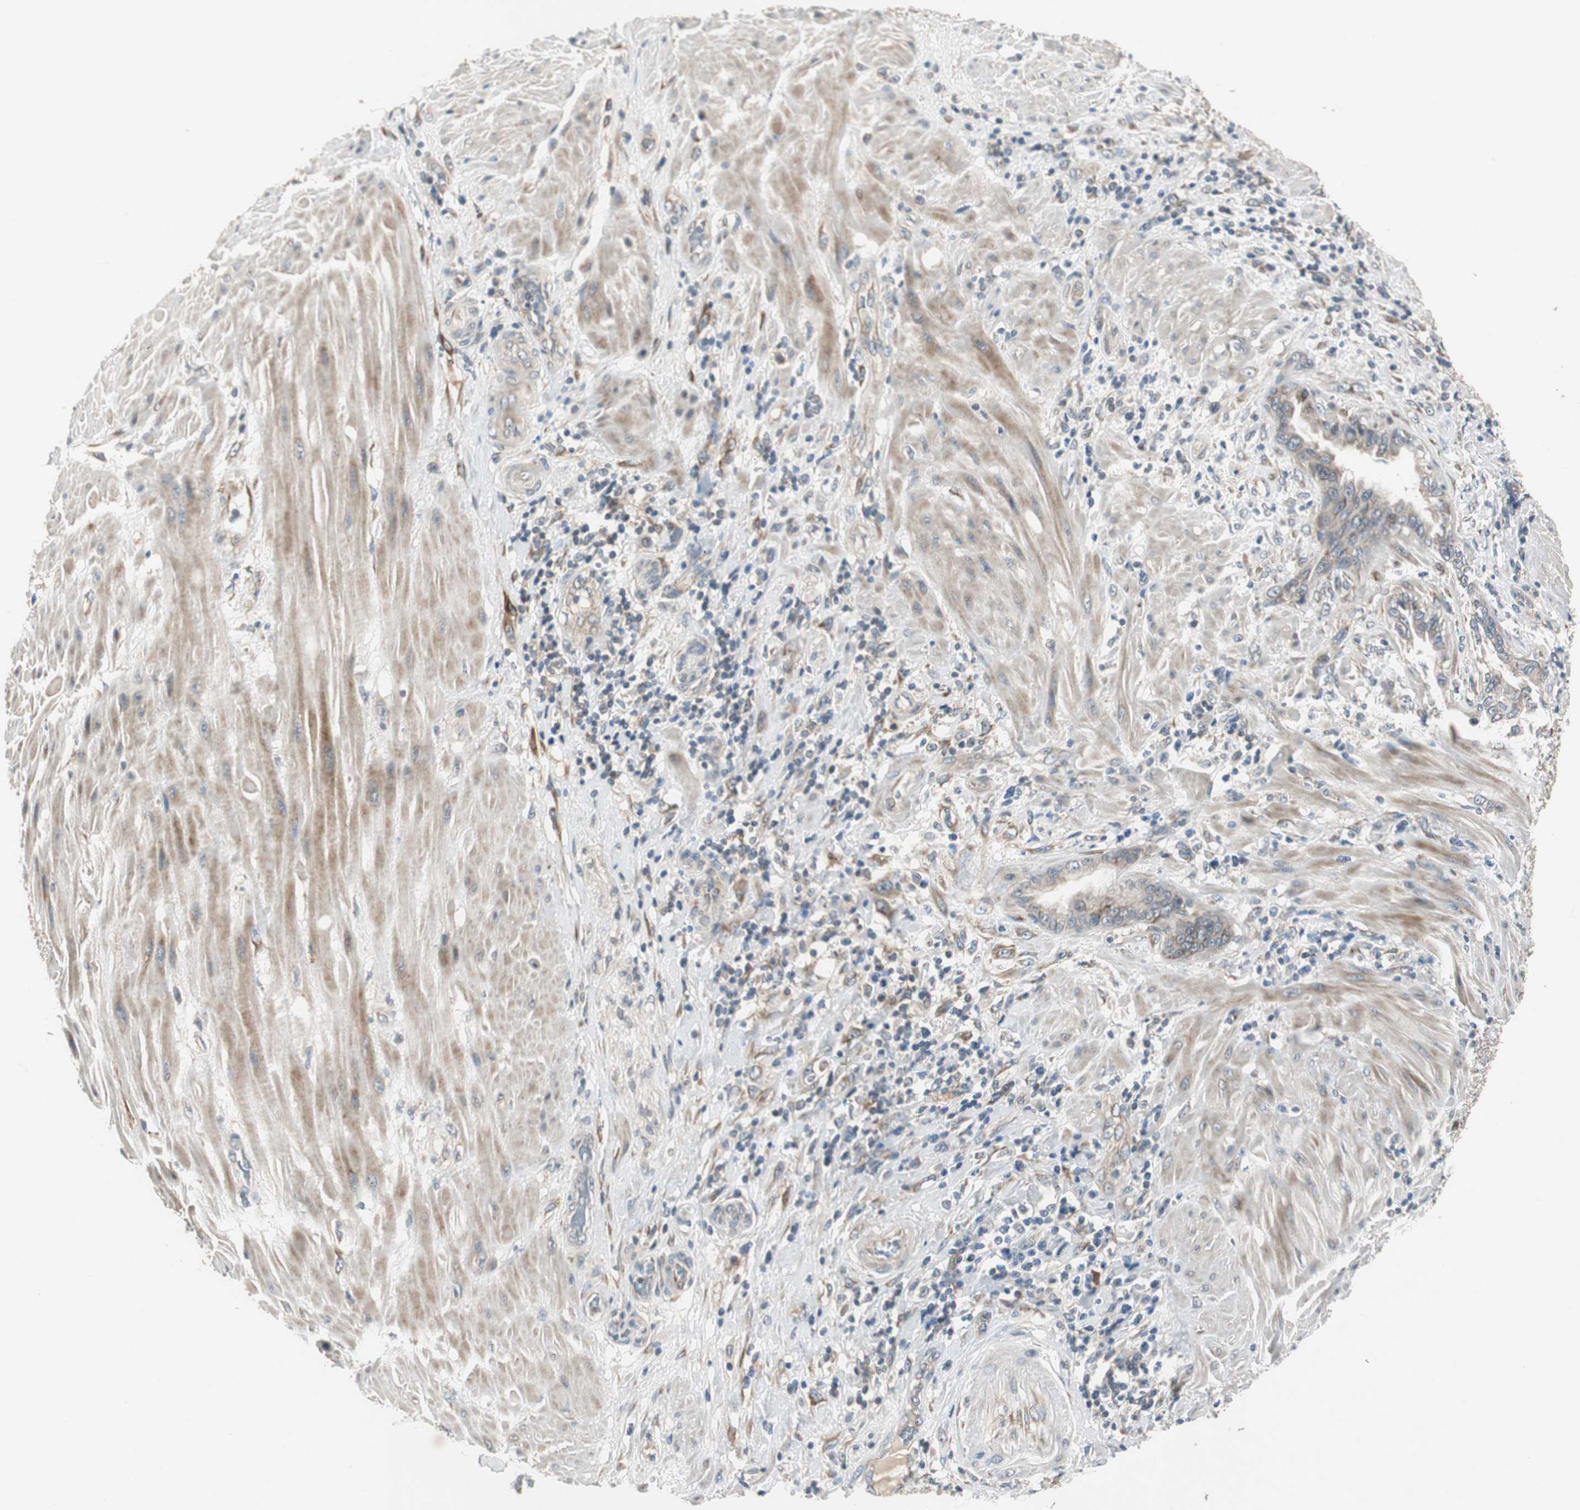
{"staining": {"intensity": "weak", "quantity": "<25%", "location": "cytoplasmic/membranous"}, "tissue": "pancreatic cancer", "cell_type": "Tumor cells", "image_type": "cancer", "snomed": [{"axis": "morphology", "description": "Adenocarcinoma, NOS"}, {"axis": "topography", "description": "Pancreas"}], "caption": "A micrograph of pancreatic cancer stained for a protein displays no brown staining in tumor cells.", "gene": "MYT1", "patient": {"sex": "female", "age": 64}}